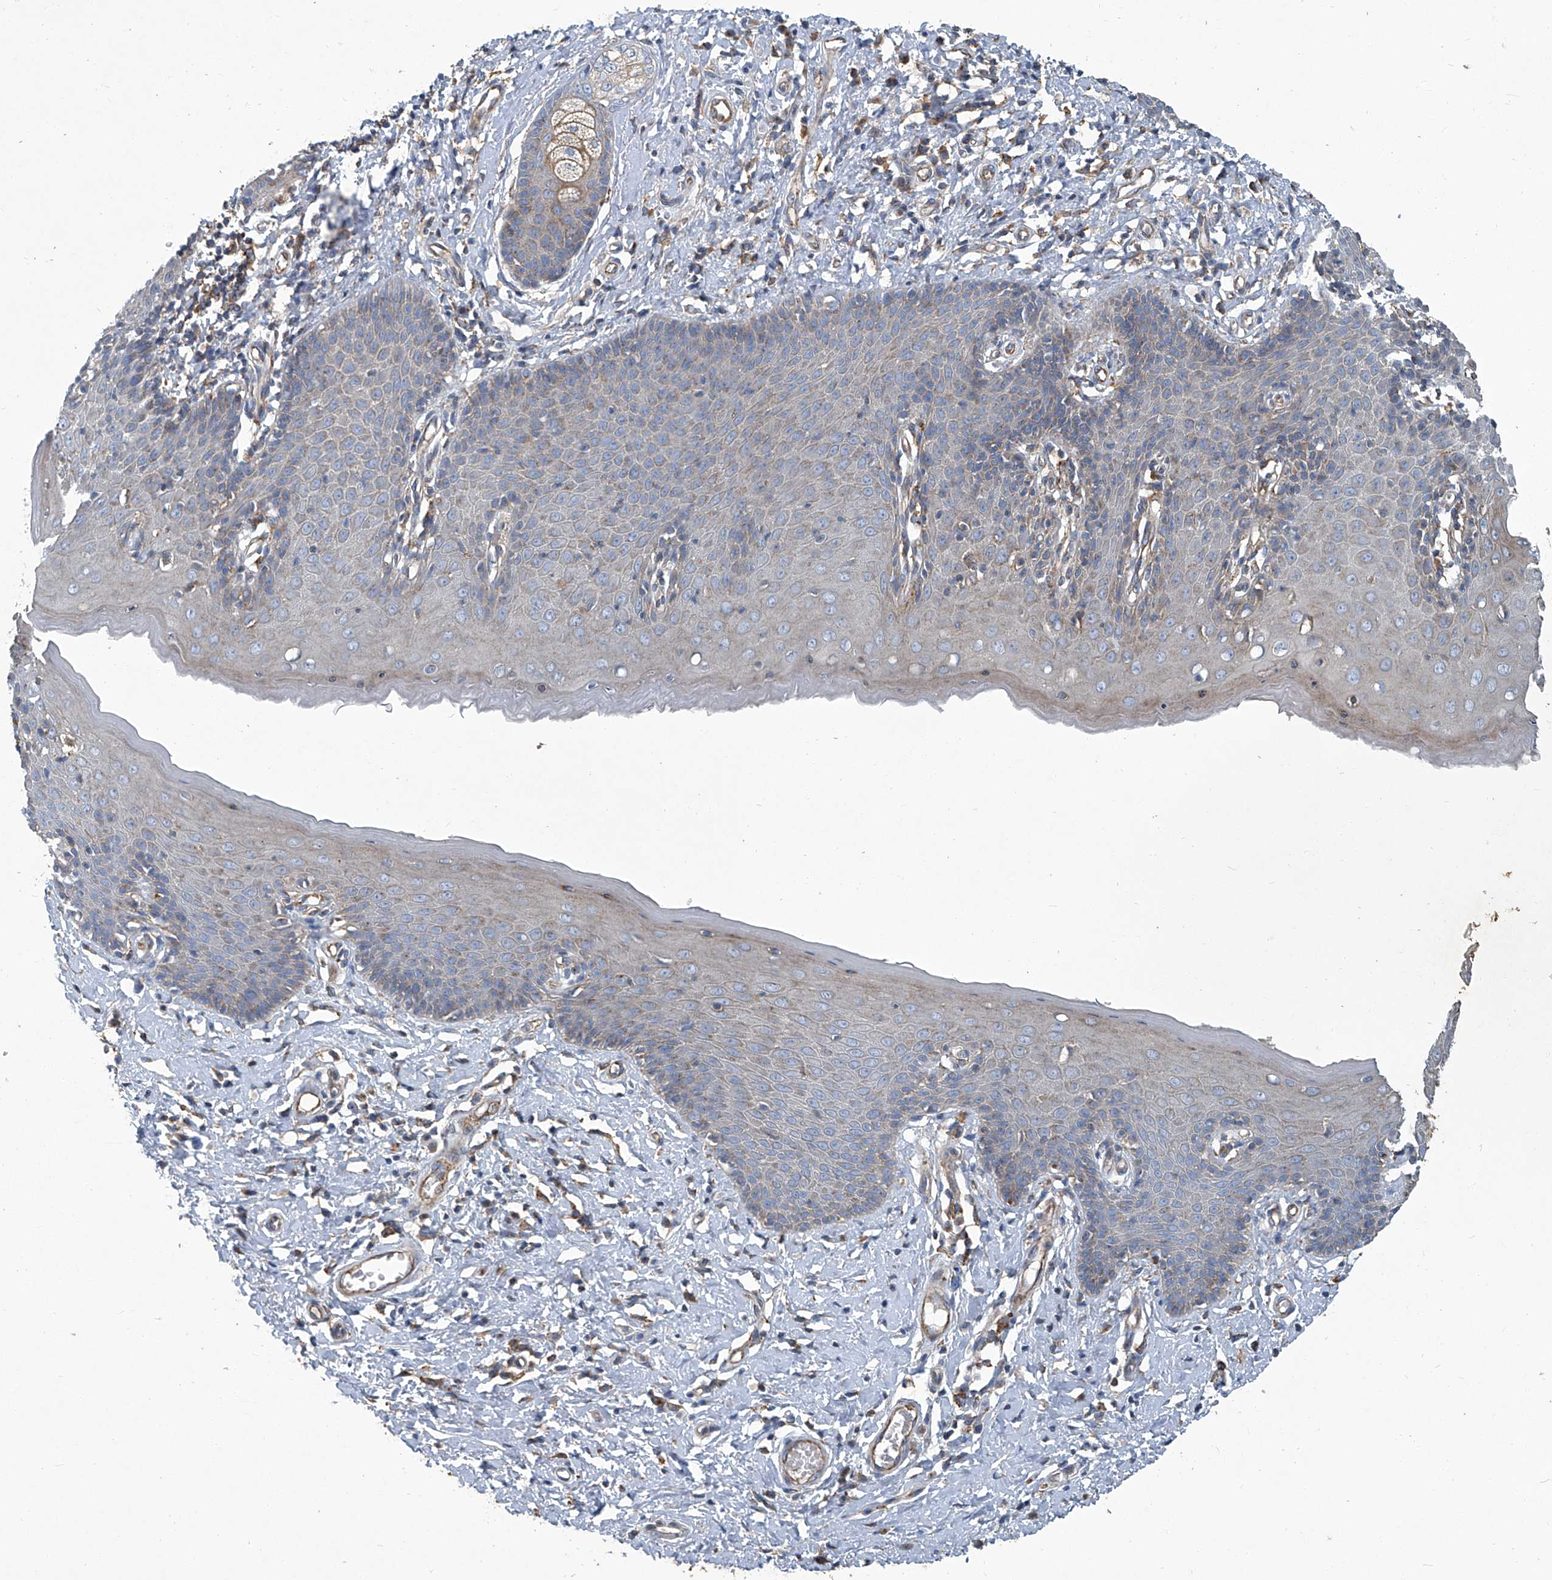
{"staining": {"intensity": "weak", "quantity": "25%-75%", "location": "cytoplasmic/membranous"}, "tissue": "skin", "cell_type": "Epidermal cells", "image_type": "normal", "snomed": [{"axis": "morphology", "description": "Normal tissue, NOS"}, {"axis": "topography", "description": "Vulva"}], "caption": "DAB (3,3'-diaminobenzidine) immunohistochemical staining of benign human skin displays weak cytoplasmic/membranous protein staining in about 25%-75% of epidermal cells.", "gene": "PIGH", "patient": {"sex": "female", "age": 66}}